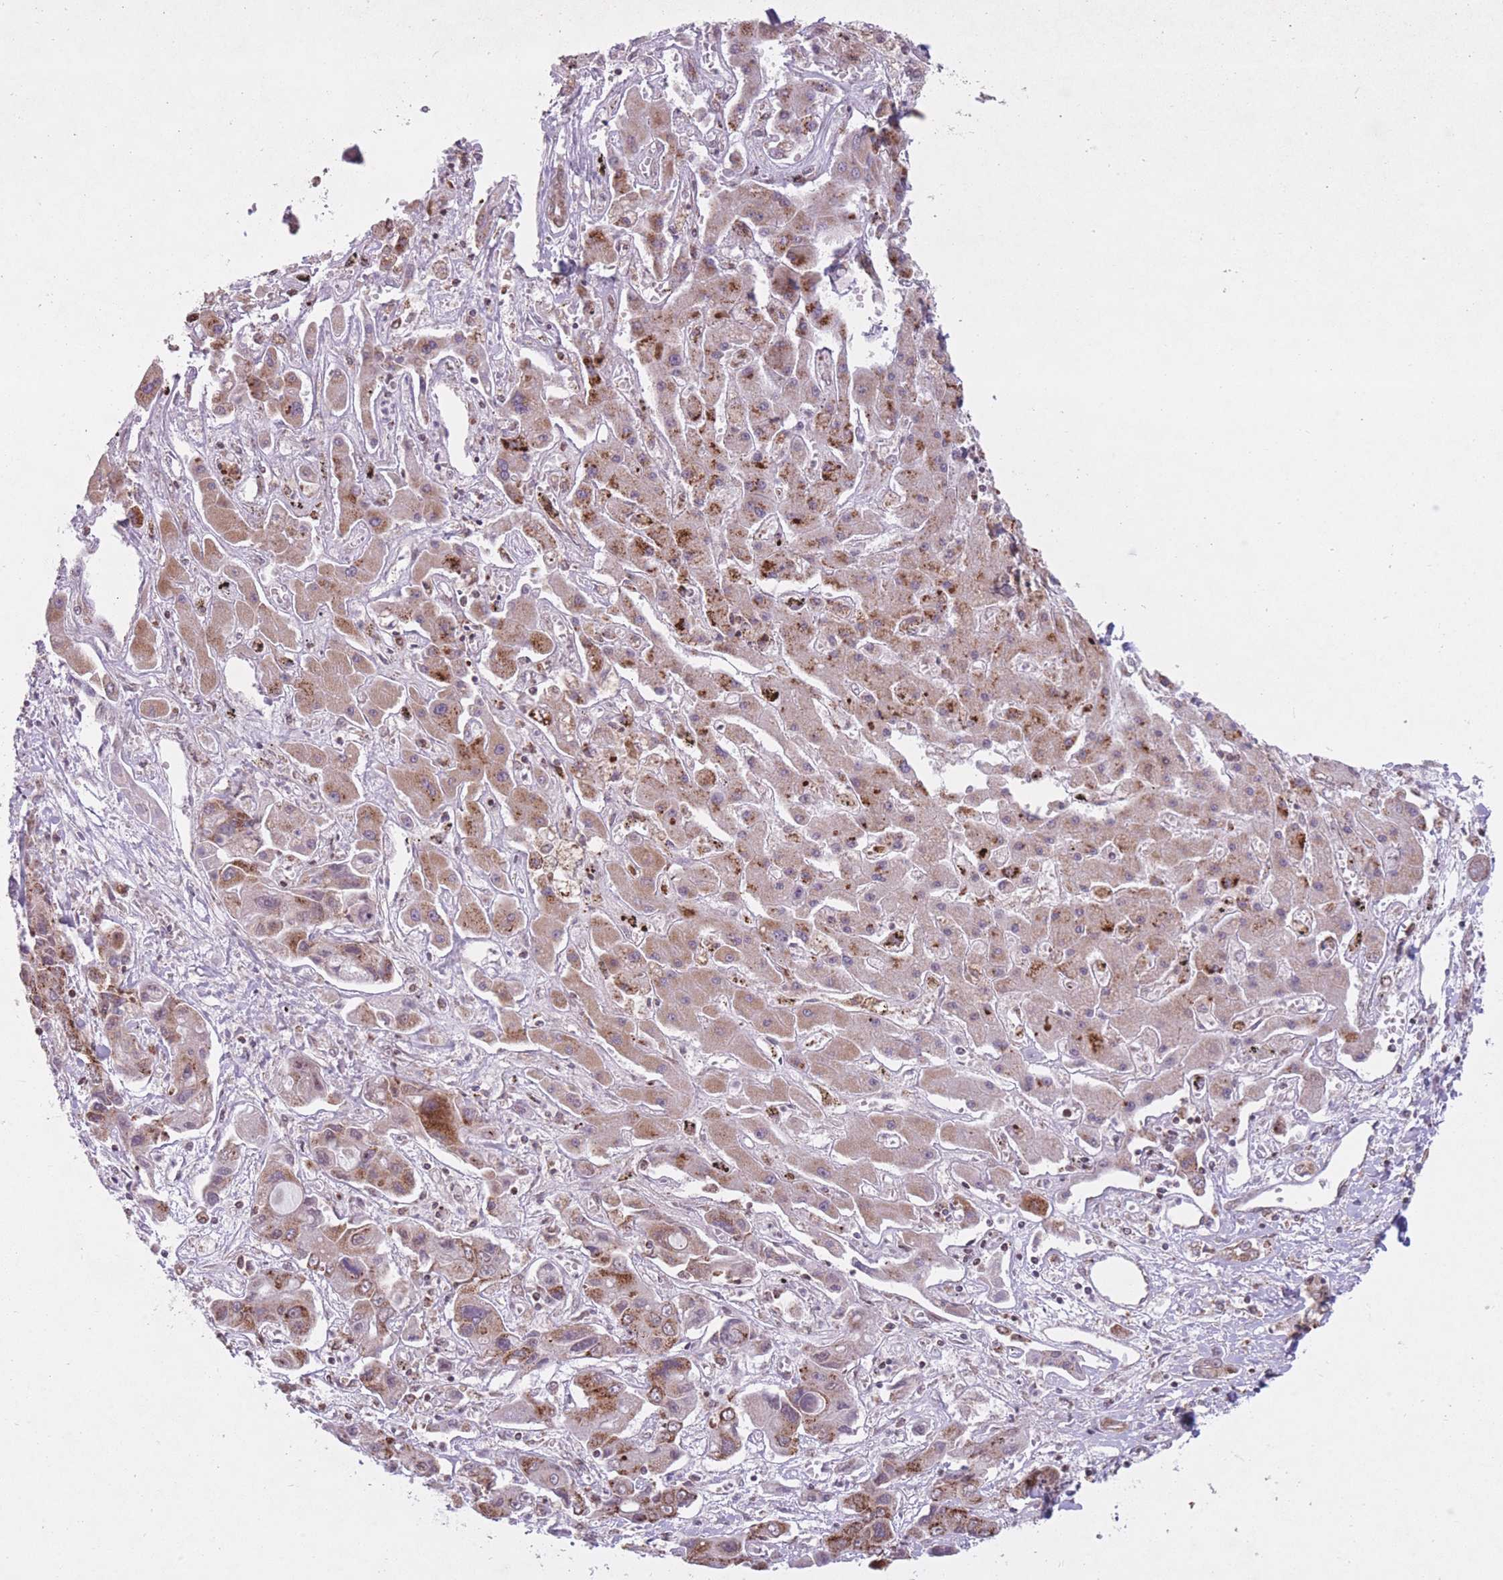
{"staining": {"intensity": "moderate", "quantity": "25%-75%", "location": "cytoplasmic/membranous"}, "tissue": "liver cancer", "cell_type": "Tumor cells", "image_type": "cancer", "snomed": [{"axis": "morphology", "description": "Cholangiocarcinoma"}, {"axis": "topography", "description": "Liver"}], "caption": "A brown stain shows moderate cytoplasmic/membranous positivity of a protein in liver cholangiocarcinoma tumor cells.", "gene": "DPYSL4", "patient": {"sex": "male", "age": 67}}